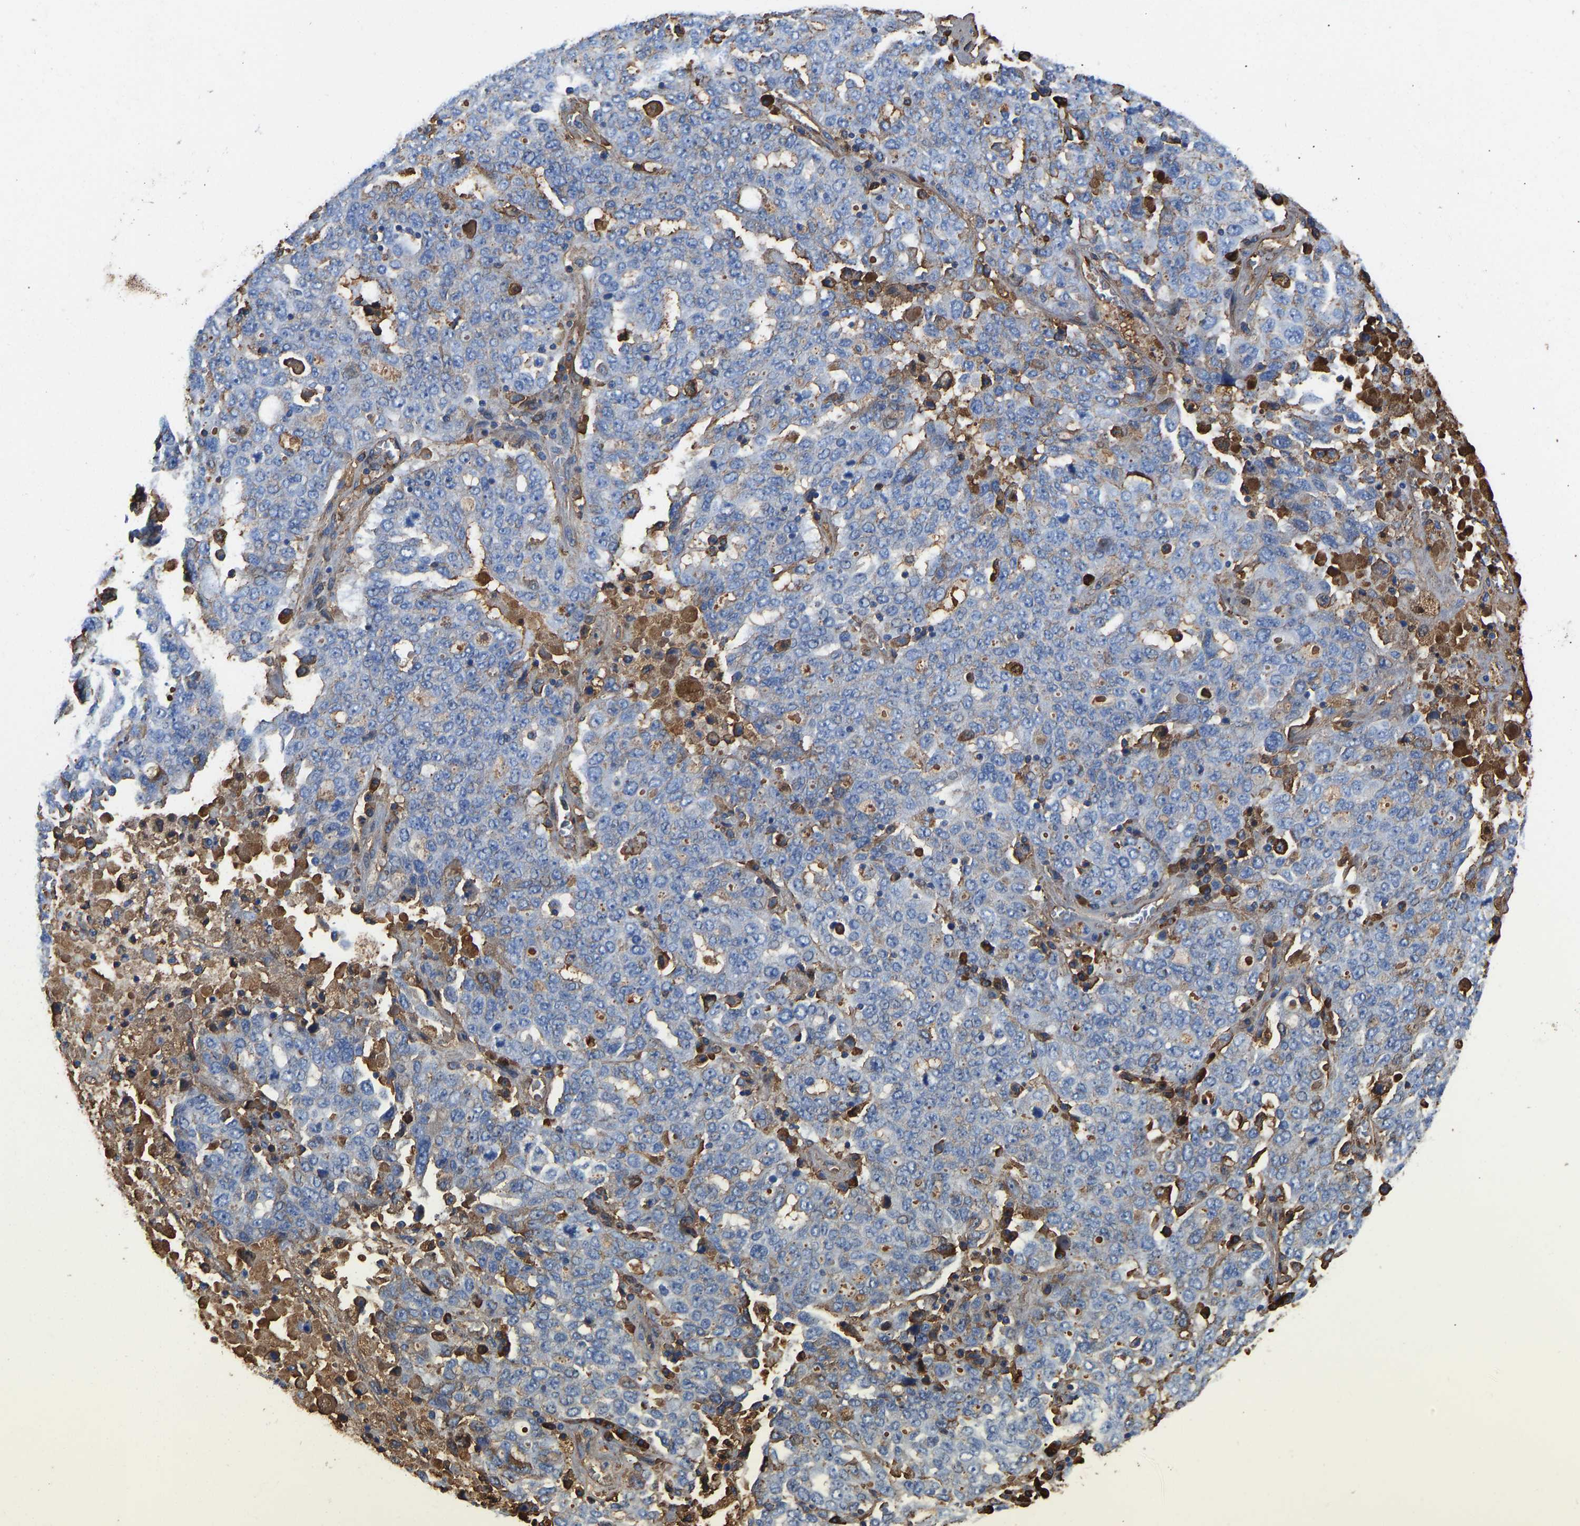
{"staining": {"intensity": "negative", "quantity": "none", "location": "none"}, "tissue": "ovarian cancer", "cell_type": "Tumor cells", "image_type": "cancer", "snomed": [{"axis": "morphology", "description": "Carcinoma, endometroid"}, {"axis": "topography", "description": "Ovary"}], "caption": "A photomicrograph of endometroid carcinoma (ovarian) stained for a protein demonstrates no brown staining in tumor cells. (DAB (3,3'-diaminobenzidine) immunohistochemistry (IHC) with hematoxylin counter stain).", "gene": "HSPG2", "patient": {"sex": "female", "age": 62}}